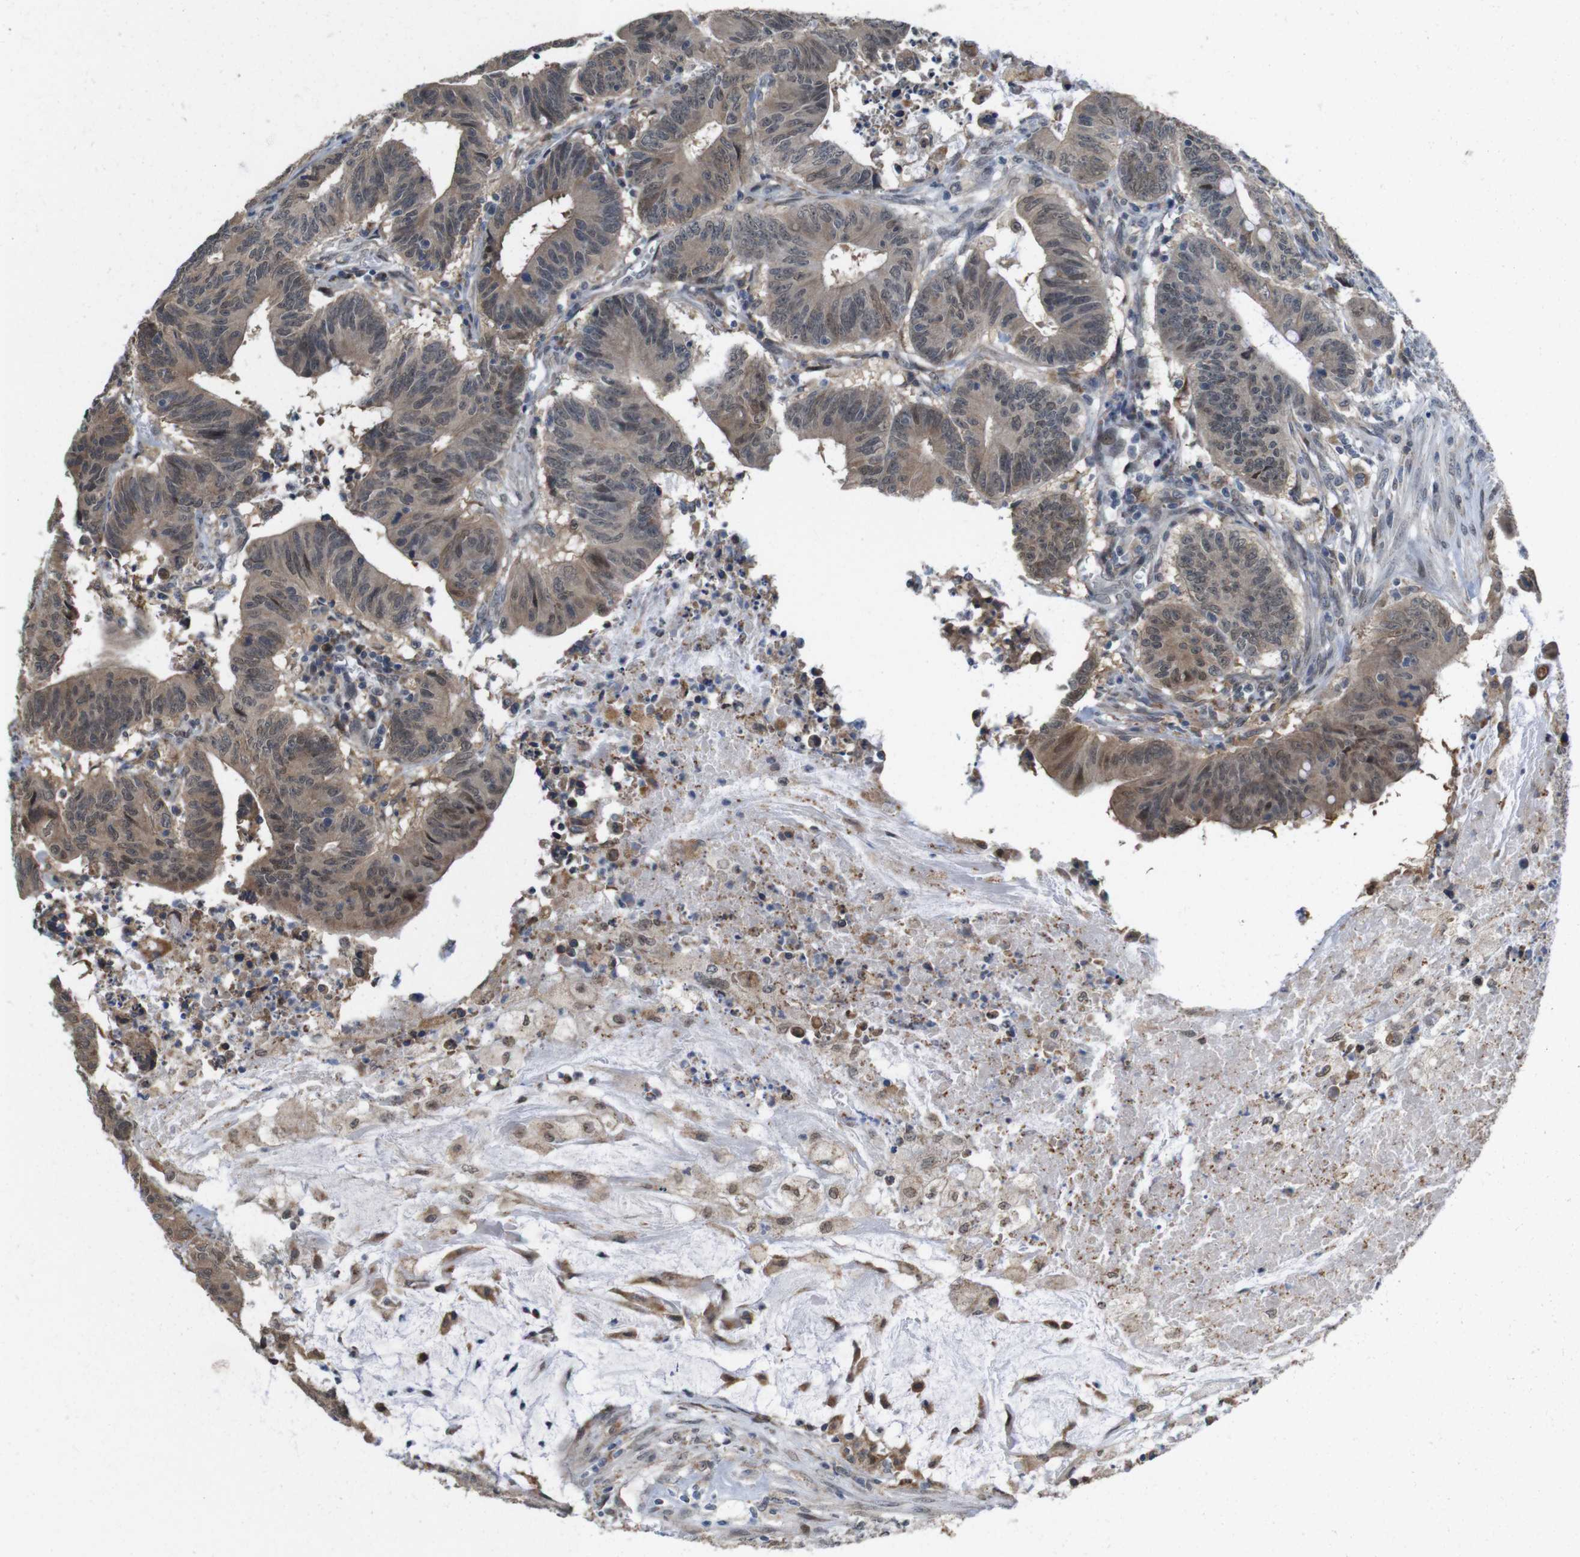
{"staining": {"intensity": "moderate", "quantity": ">75%", "location": "cytoplasmic/membranous,nuclear"}, "tissue": "colorectal cancer", "cell_type": "Tumor cells", "image_type": "cancer", "snomed": [{"axis": "morphology", "description": "Adenocarcinoma, NOS"}, {"axis": "topography", "description": "Colon"}], "caption": "About >75% of tumor cells in adenocarcinoma (colorectal) display moderate cytoplasmic/membranous and nuclear protein positivity as visualized by brown immunohistochemical staining.", "gene": "PNMA8A", "patient": {"sex": "male", "age": 45}}